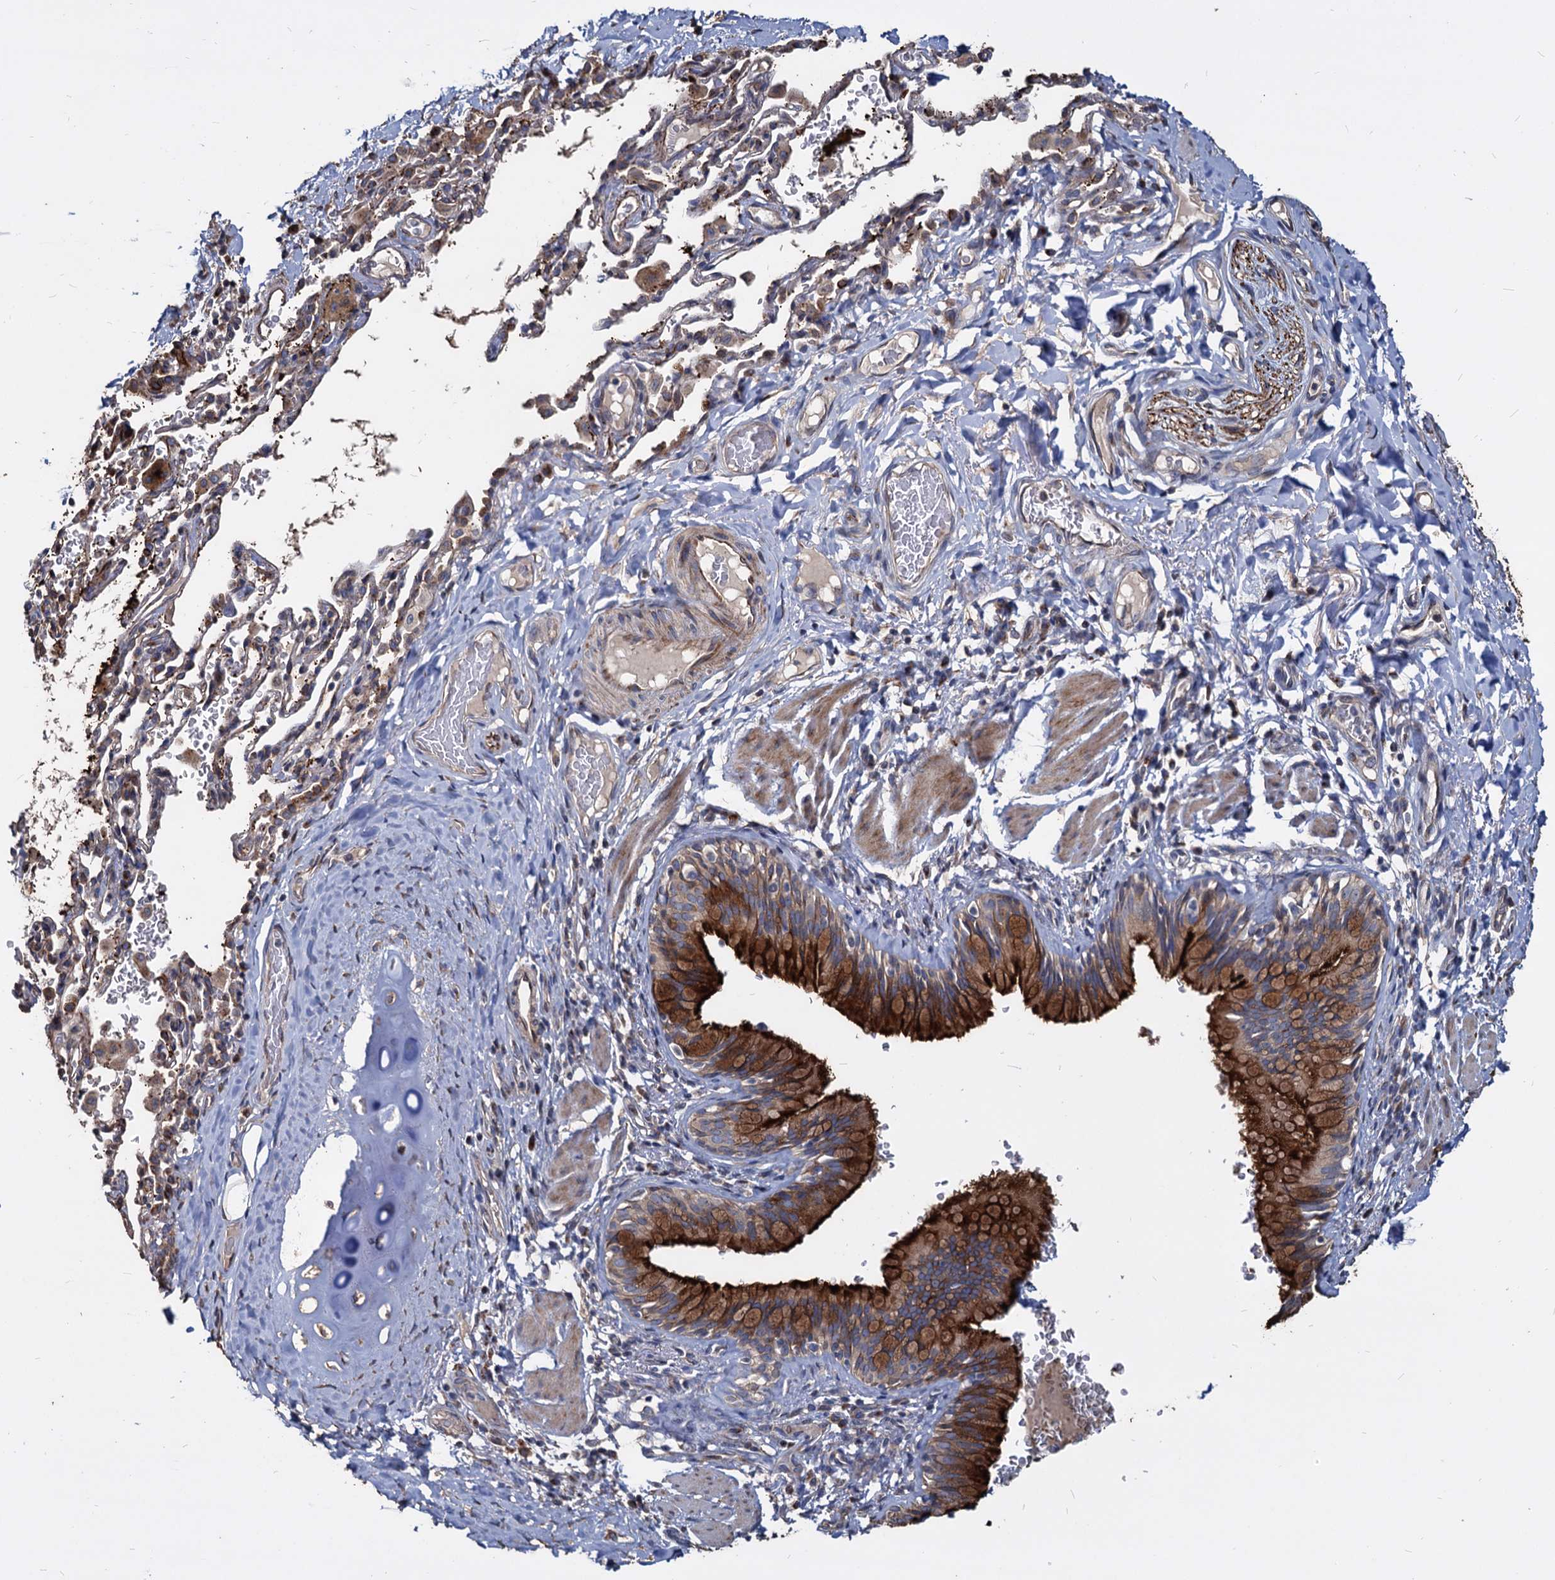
{"staining": {"intensity": "strong", "quantity": ">75%", "location": "cytoplasmic/membranous"}, "tissue": "bronchus", "cell_type": "Respiratory epithelial cells", "image_type": "normal", "snomed": [{"axis": "morphology", "description": "Normal tissue, NOS"}, {"axis": "topography", "description": "Cartilage tissue"}, {"axis": "topography", "description": "Bronchus"}], "caption": "Immunohistochemical staining of benign bronchus exhibits >75% levels of strong cytoplasmic/membranous protein staining in approximately >75% of respiratory epithelial cells. (Brightfield microscopy of DAB IHC at high magnification).", "gene": "DEPDC4", "patient": {"sex": "female", "age": 36}}